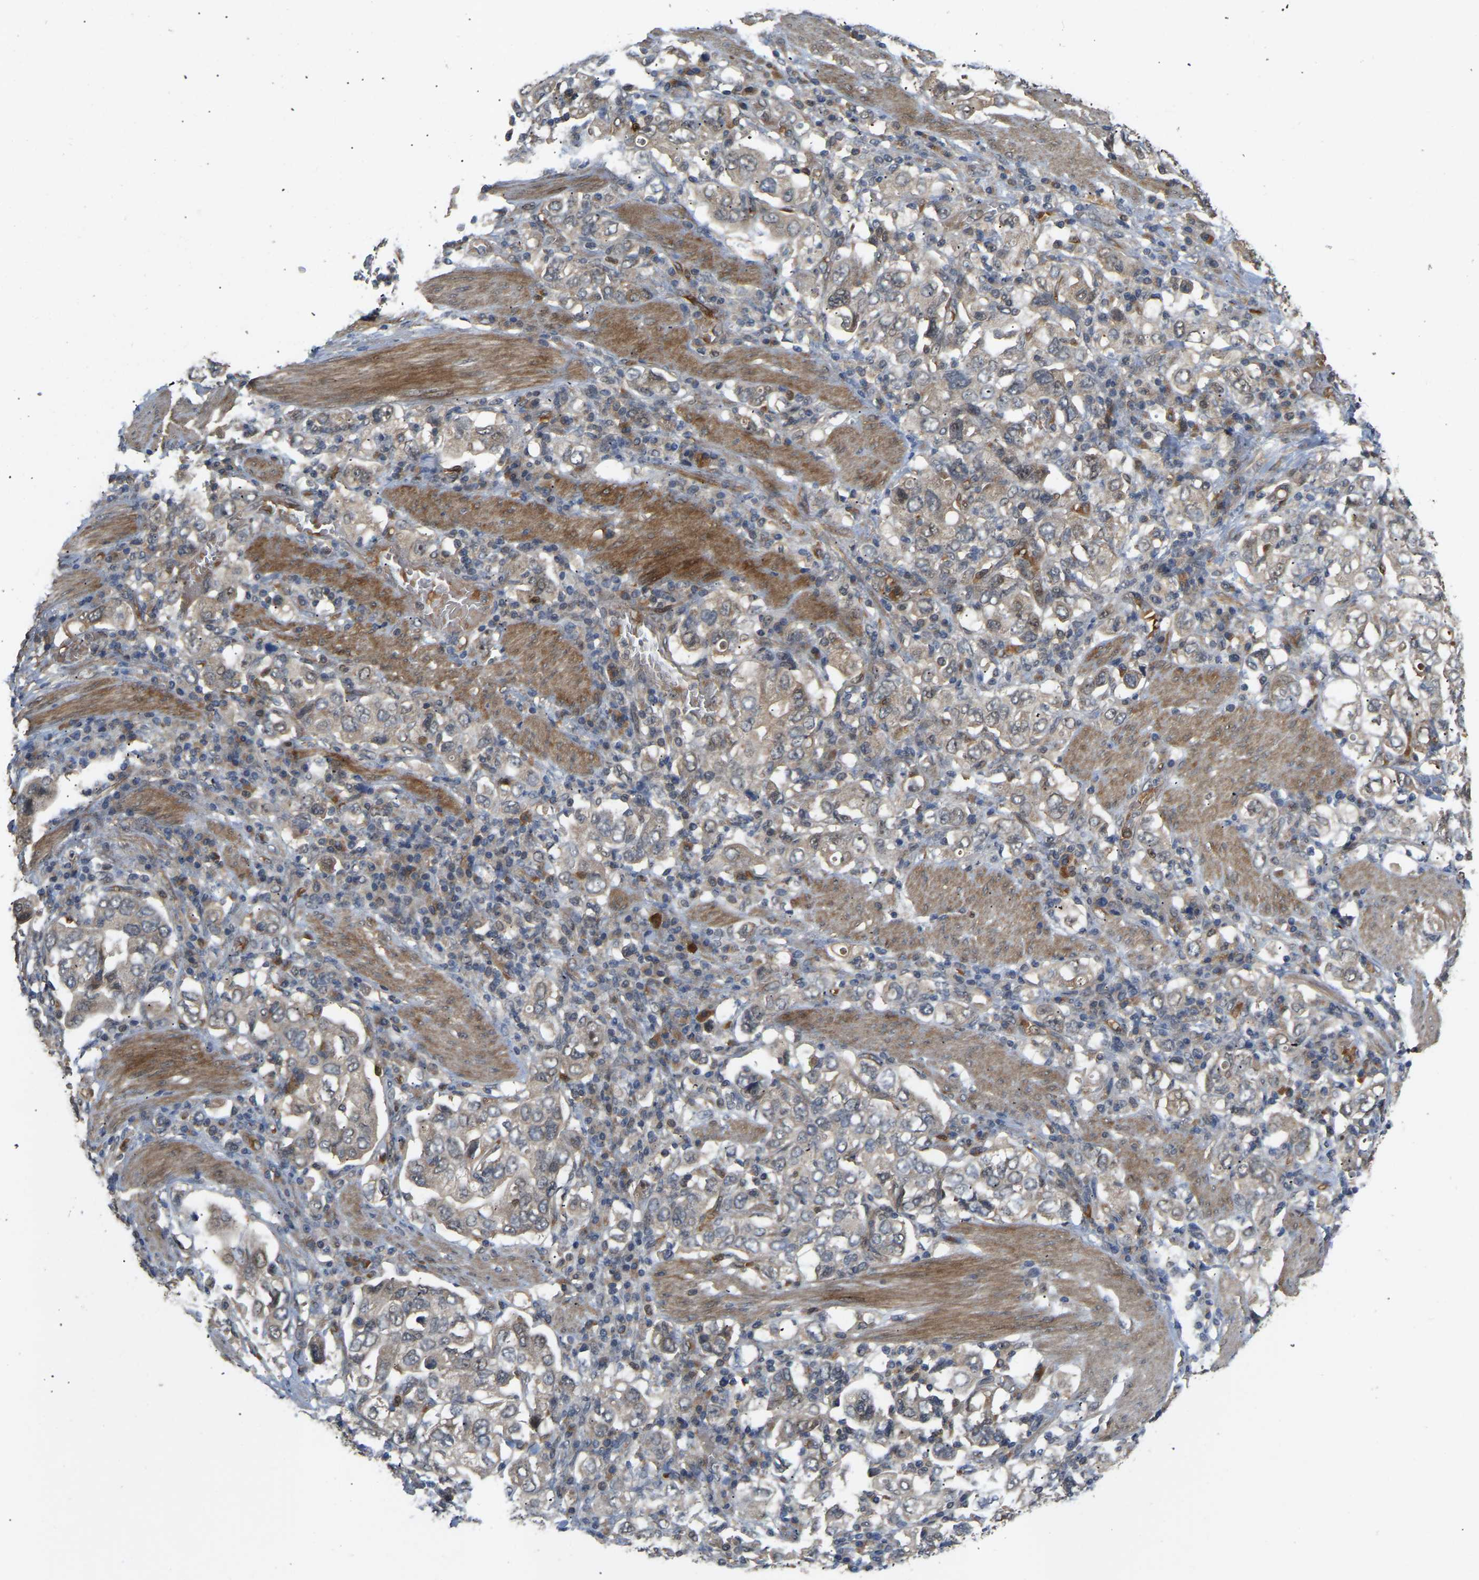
{"staining": {"intensity": "weak", "quantity": ">75%", "location": "cytoplasmic/membranous"}, "tissue": "stomach cancer", "cell_type": "Tumor cells", "image_type": "cancer", "snomed": [{"axis": "morphology", "description": "Adenocarcinoma, NOS"}, {"axis": "topography", "description": "Stomach, upper"}], "caption": "Immunohistochemical staining of adenocarcinoma (stomach) reveals low levels of weak cytoplasmic/membranous protein staining in approximately >75% of tumor cells. The staining was performed using DAB to visualize the protein expression in brown, while the nuclei were stained in blue with hematoxylin (Magnification: 20x).", "gene": "LIMK2", "patient": {"sex": "male", "age": 62}}